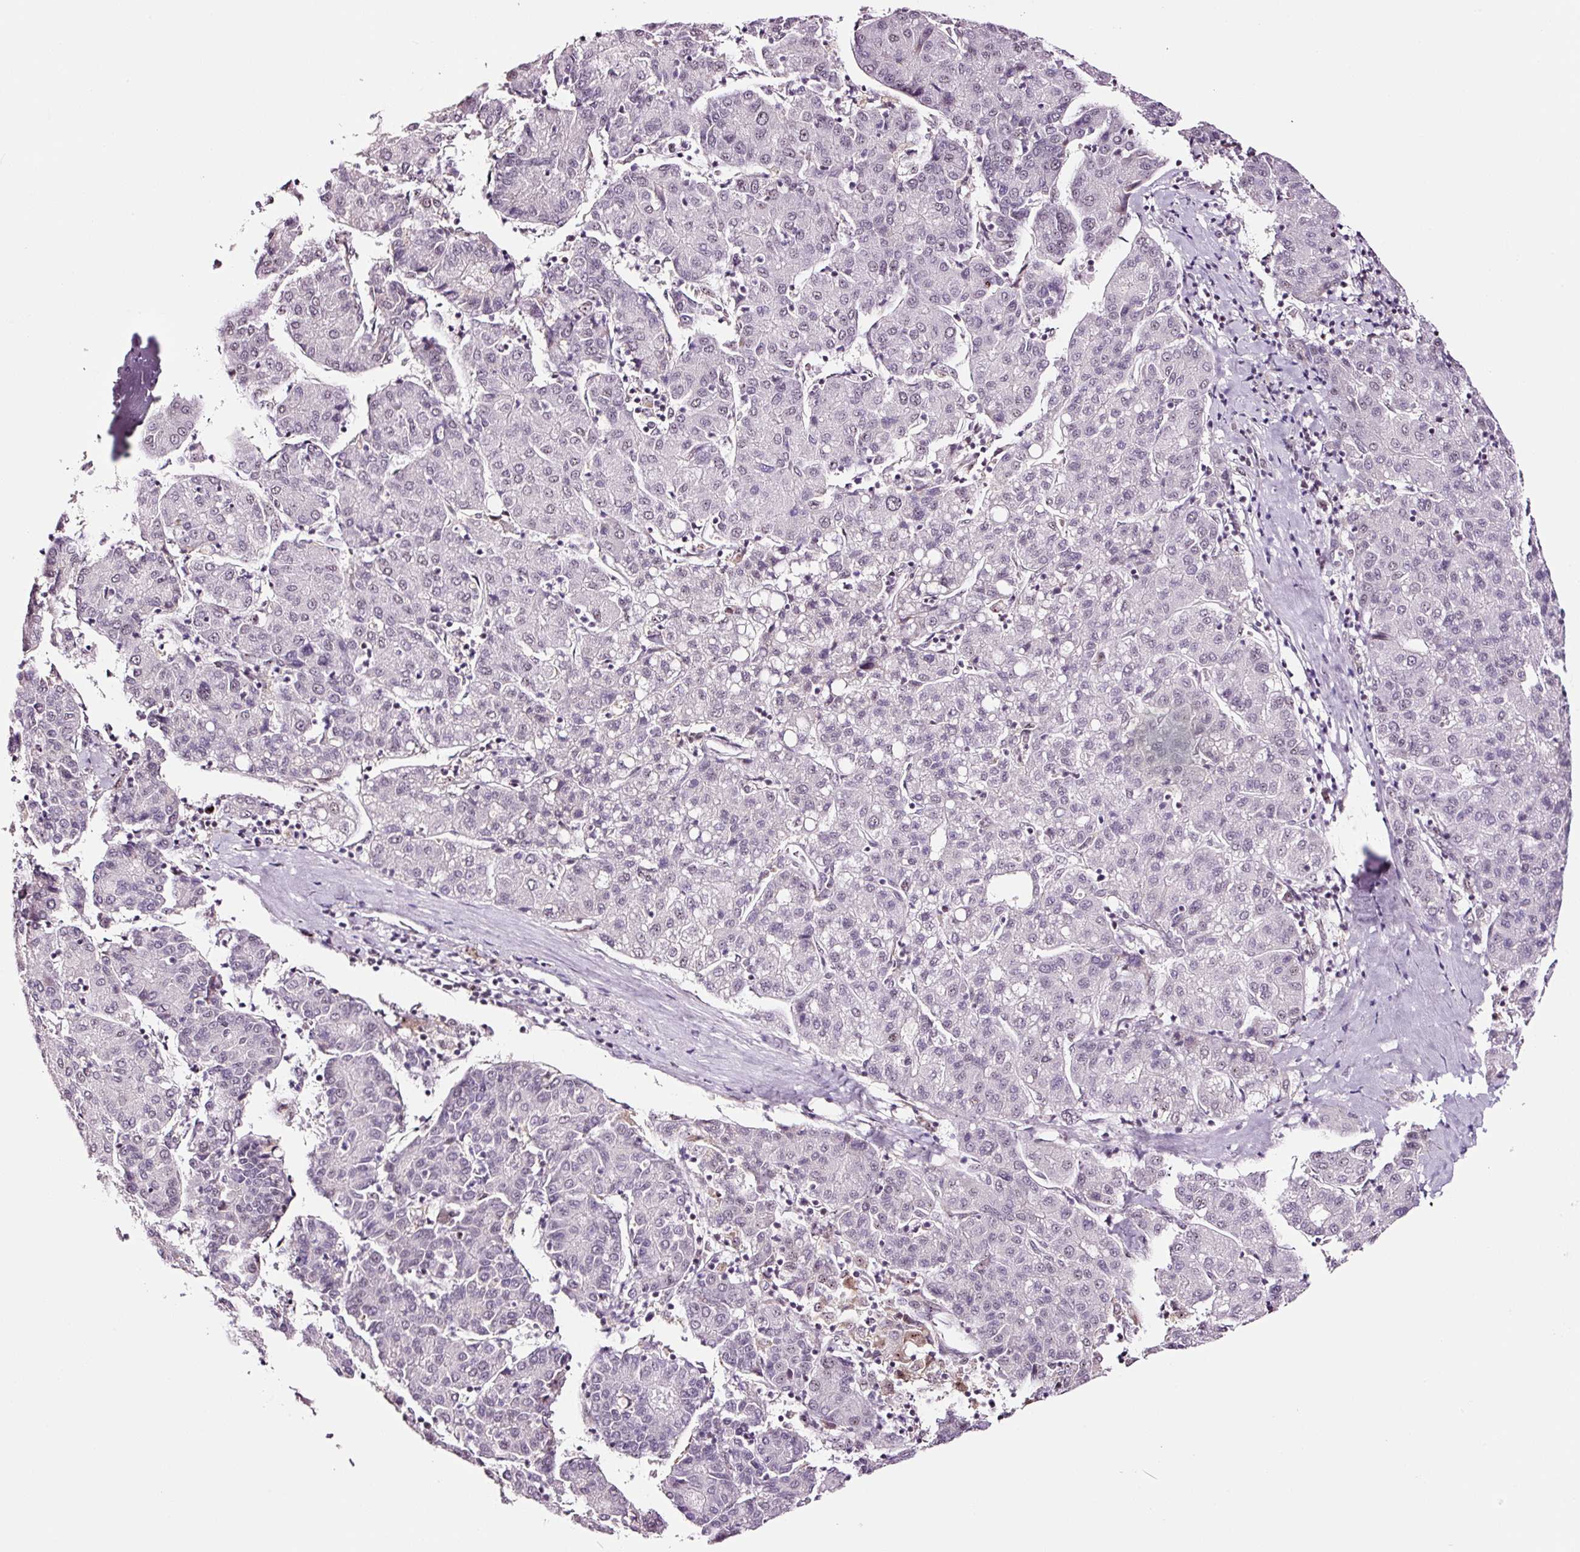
{"staining": {"intensity": "weak", "quantity": "<25%", "location": "nuclear"}, "tissue": "liver cancer", "cell_type": "Tumor cells", "image_type": "cancer", "snomed": [{"axis": "morphology", "description": "Carcinoma, Hepatocellular, NOS"}, {"axis": "topography", "description": "Liver"}], "caption": "DAB (3,3'-diaminobenzidine) immunohistochemical staining of liver hepatocellular carcinoma exhibits no significant expression in tumor cells.", "gene": "GNL3", "patient": {"sex": "male", "age": 65}}